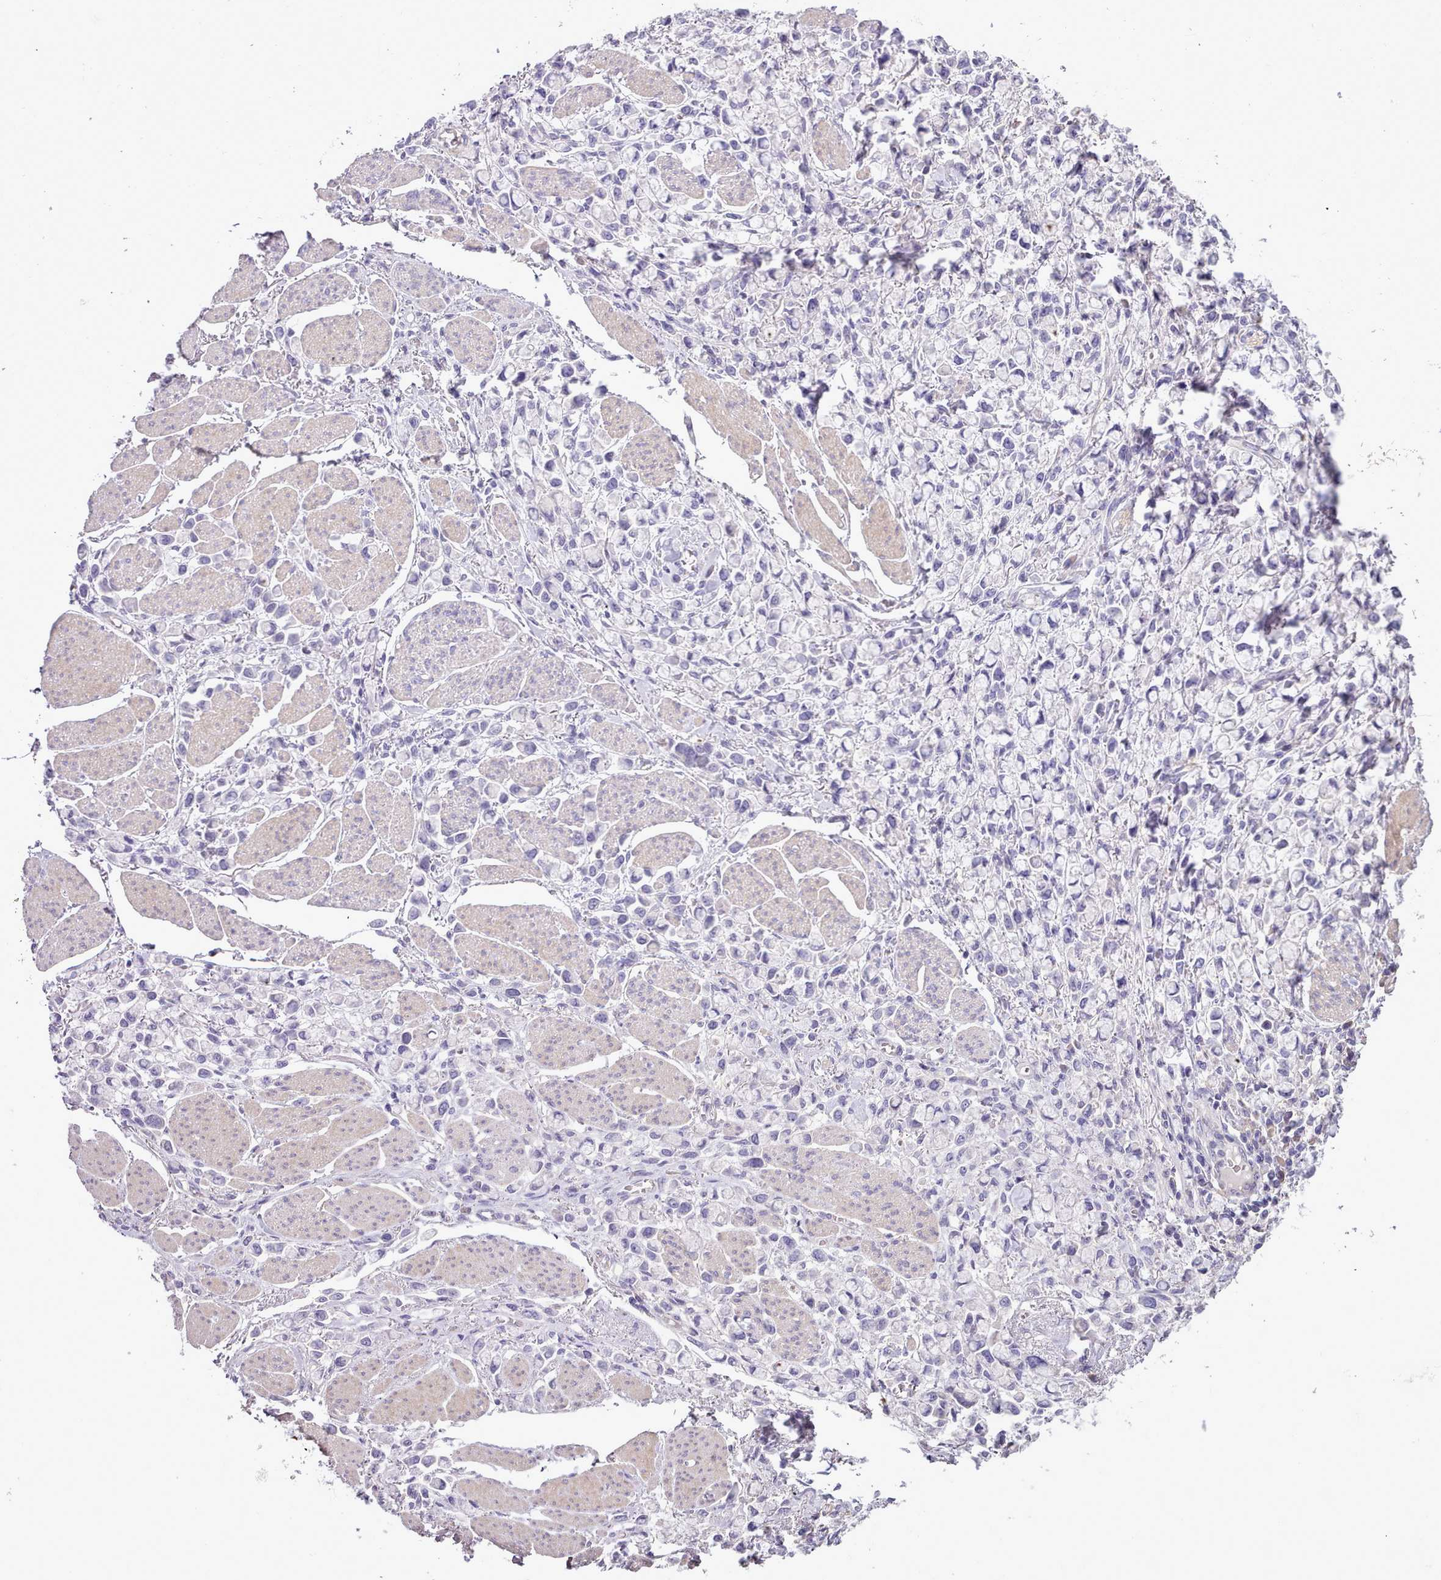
{"staining": {"intensity": "negative", "quantity": "none", "location": "none"}, "tissue": "stomach cancer", "cell_type": "Tumor cells", "image_type": "cancer", "snomed": [{"axis": "morphology", "description": "Adenocarcinoma, NOS"}, {"axis": "topography", "description": "Stomach"}], "caption": "Image shows no protein expression in tumor cells of adenocarcinoma (stomach) tissue.", "gene": "SETX", "patient": {"sex": "female", "age": 81}}